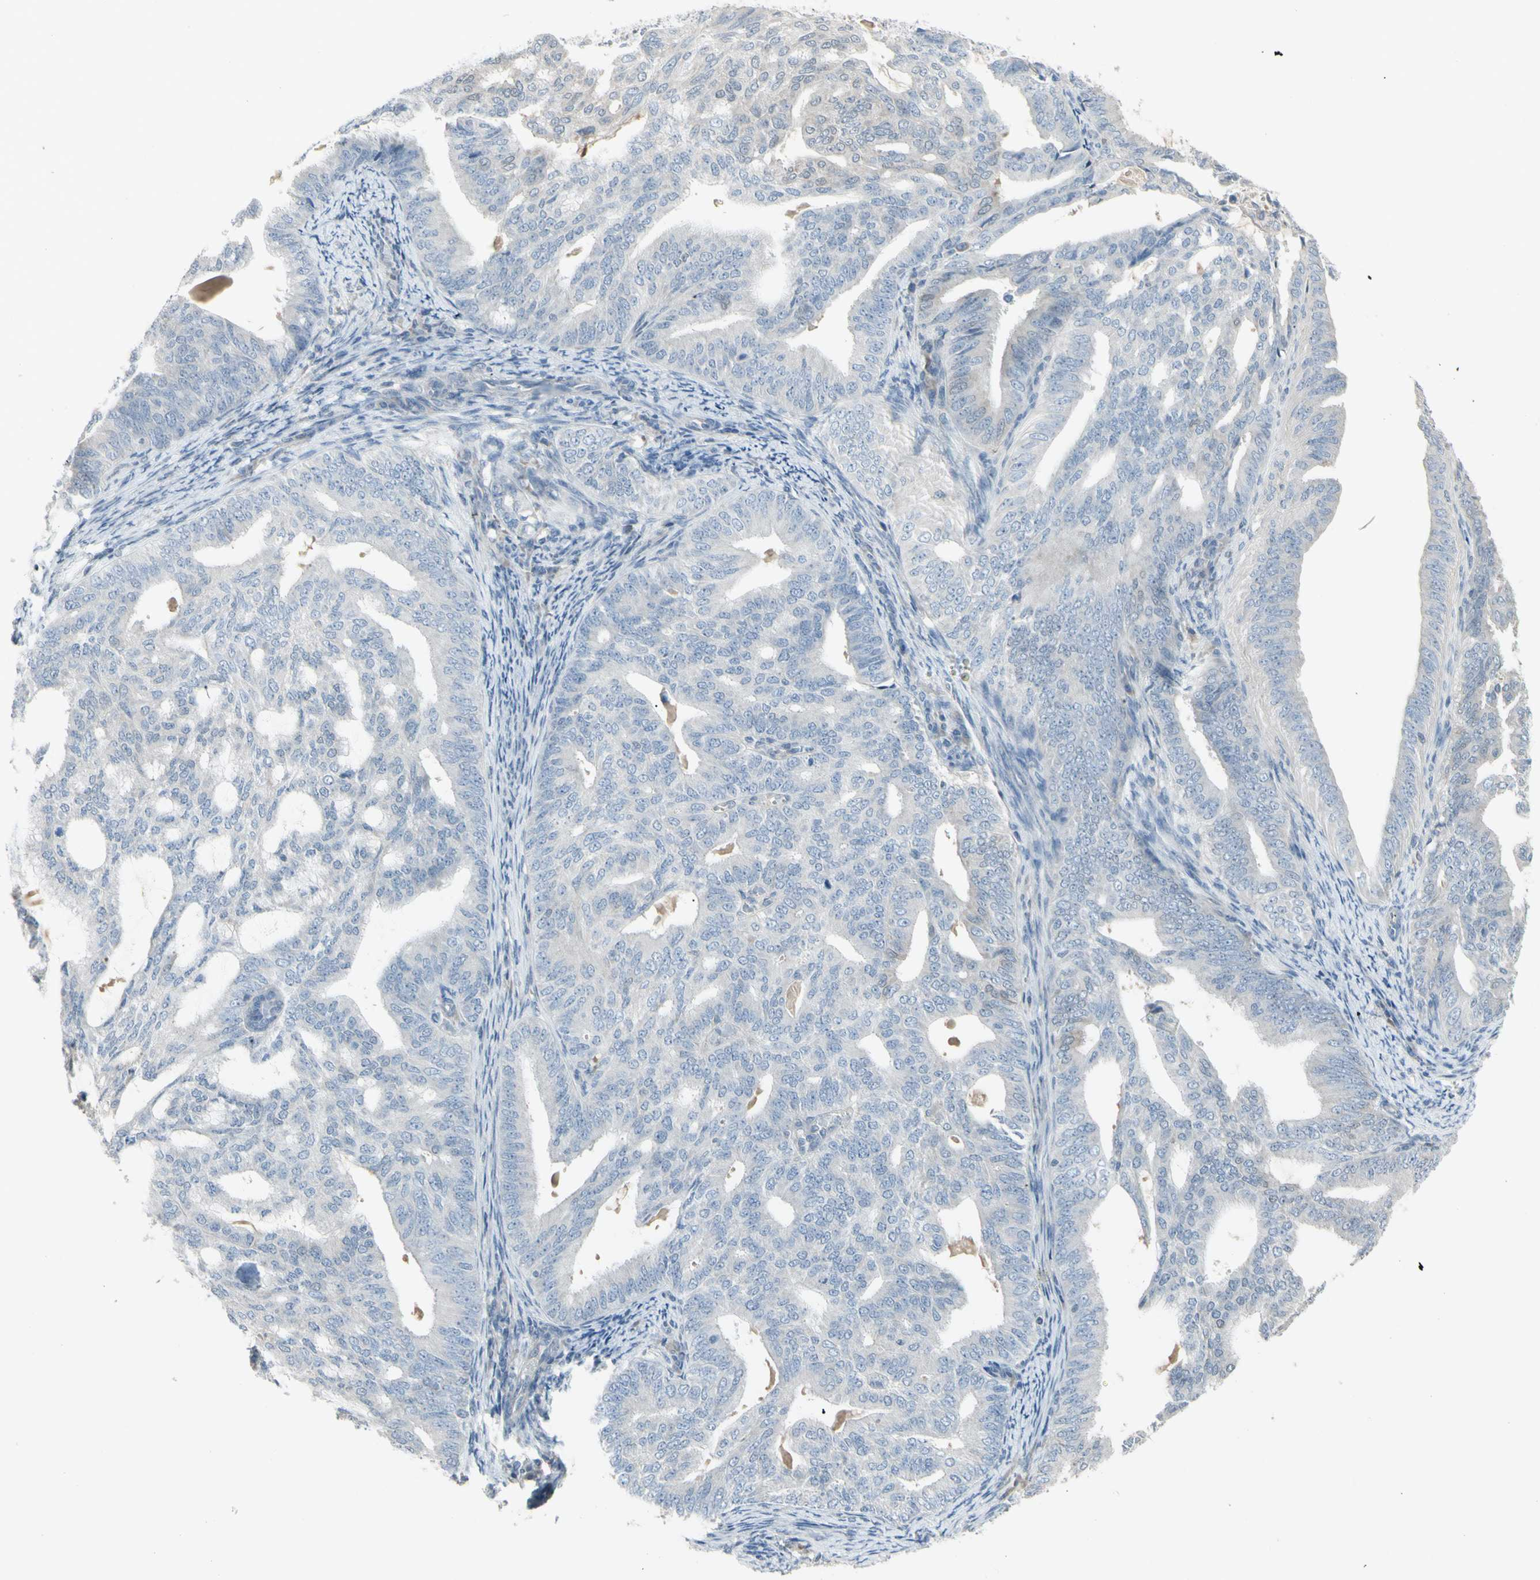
{"staining": {"intensity": "negative", "quantity": "none", "location": "none"}, "tissue": "endometrial cancer", "cell_type": "Tumor cells", "image_type": "cancer", "snomed": [{"axis": "morphology", "description": "Adenocarcinoma, NOS"}, {"axis": "topography", "description": "Endometrium"}], "caption": "The image displays no staining of tumor cells in endometrial cancer.", "gene": "PIAS4", "patient": {"sex": "female", "age": 58}}